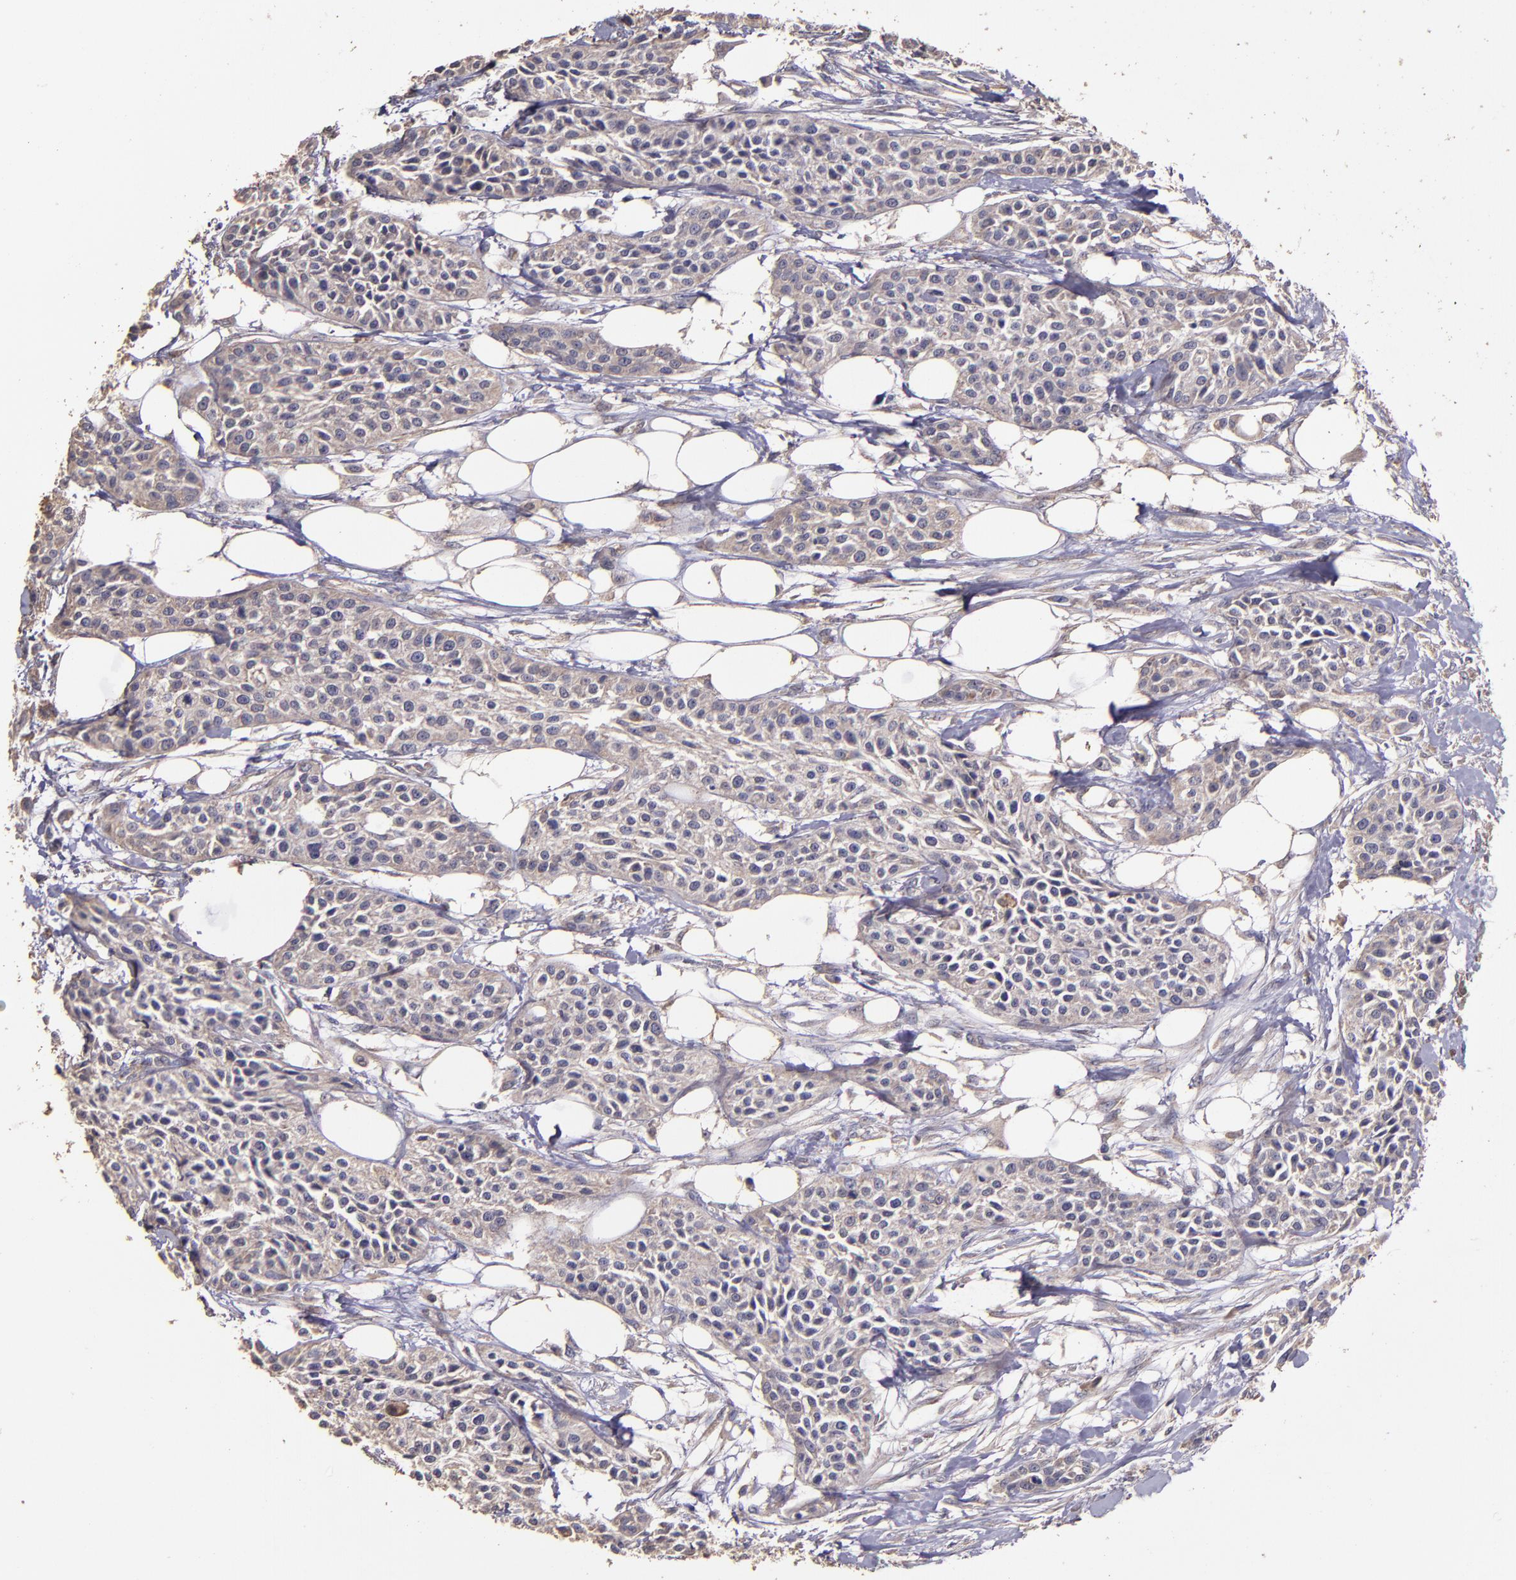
{"staining": {"intensity": "weak", "quantity": ">75%", "location": "cytoplasmic/membranous"}, "tissue": "urothelial cancer", "cell_type": "Tumor cells", "image_type": "cancer", "snomed": [{"axis": "morphology", "description": "Urothelial carcinoma, High grade"}, {"axis": "topography", "description": "Urinary bladder"}], "caption": "The photomicrograph demonstrates staining of high-grade urothelial carcinoma, revealing weak cytoplasmic/membranous protein expression (brown color) within tumor cells.", "gene": "HECTD1", "patient": {"sex": "male", "age": 56}}